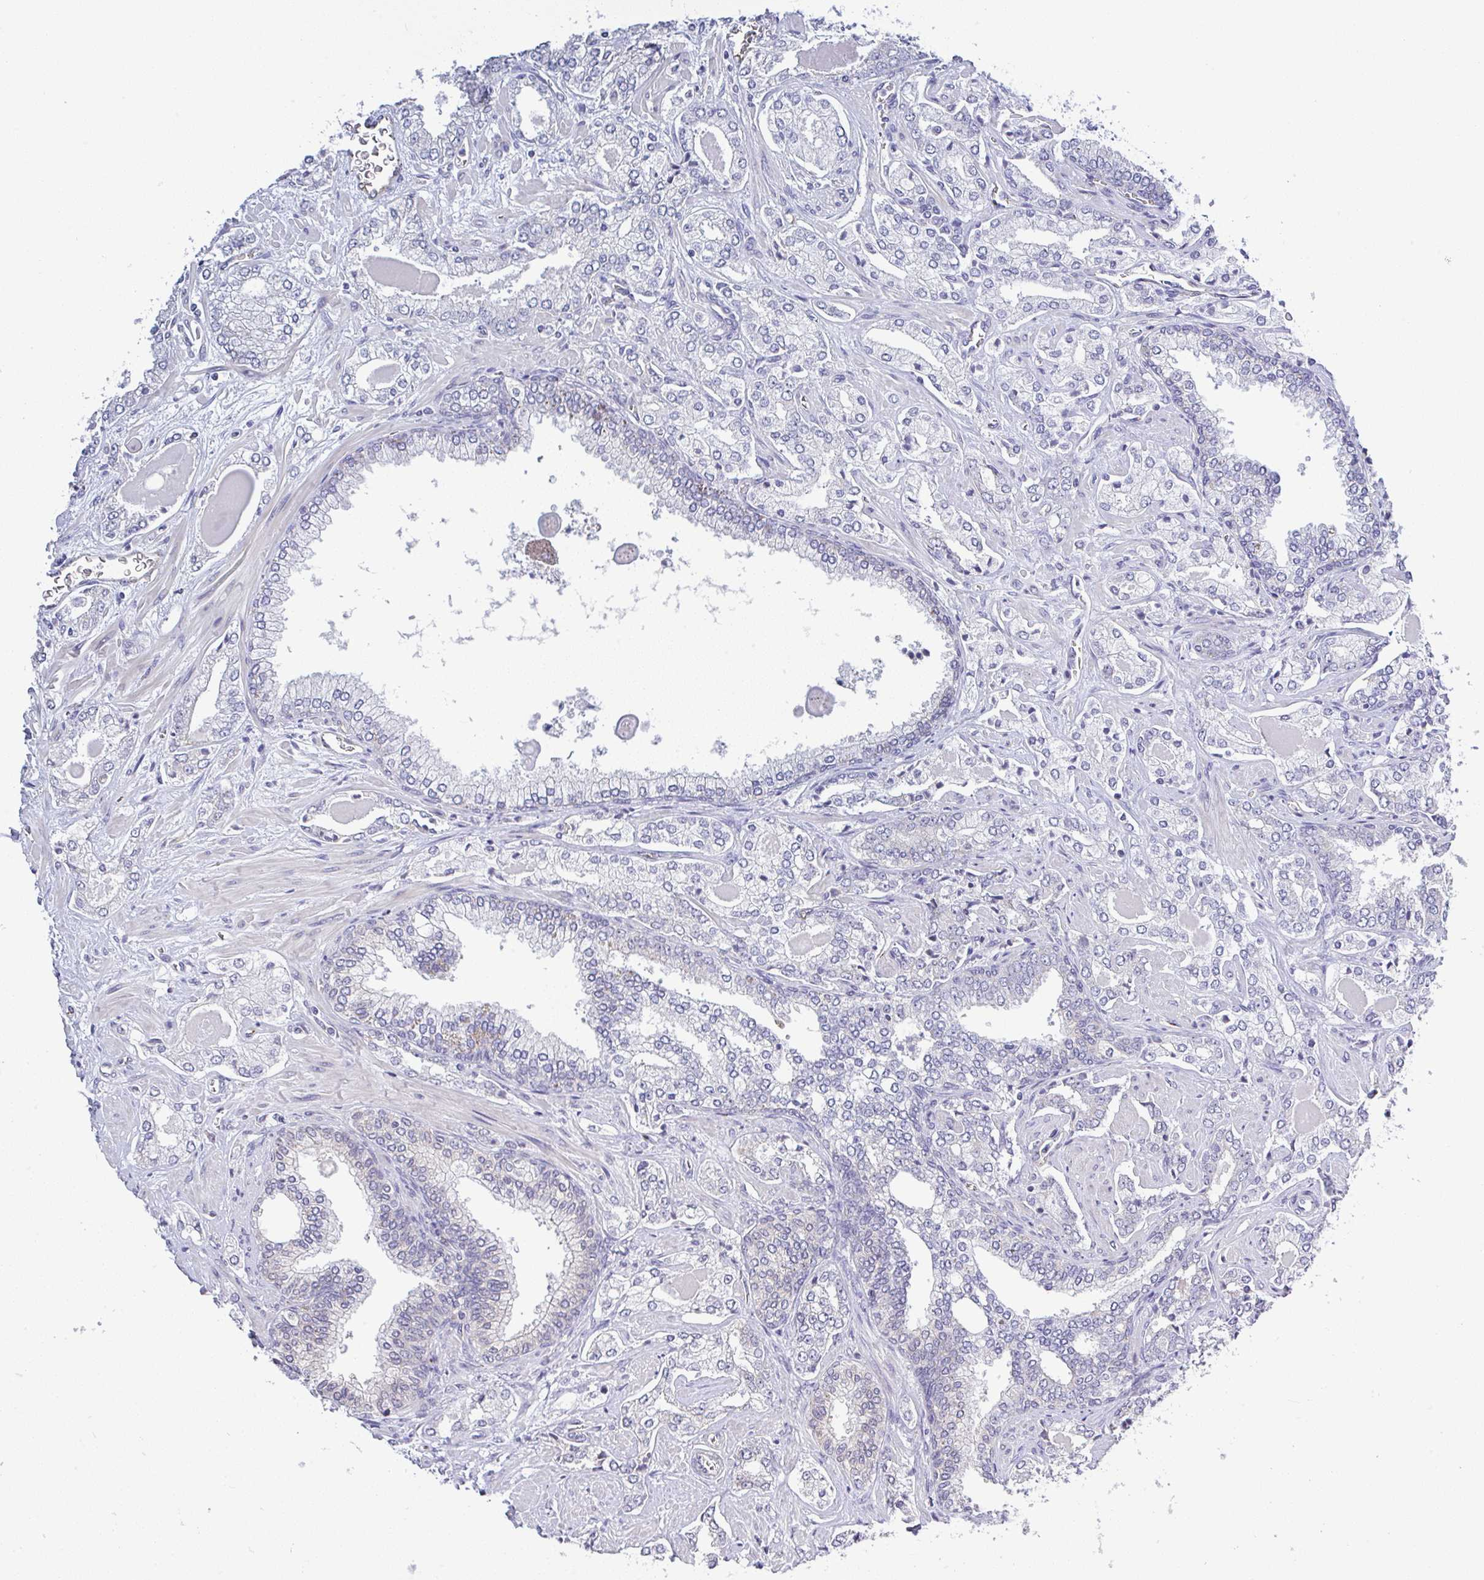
{"staining": {"intensity": "negative", "quantity": "none", "location": "none"}, "tissue": "prostate cancer", "cell_type": "Tumor cells", "image_type": "cancer", "snomed": [{"axis": "morphology", "description": "Adenocarcinoma, High grade"}, {"axis": "topography", "description": "Prostate"}], "caption": "A micrograph of prostate adenocarcinoma (high-grade) stained for a protein shows no brown staining in tumor cells.", "gene": "PLCD4", "patient": {"sex": "male", "age": 60}}